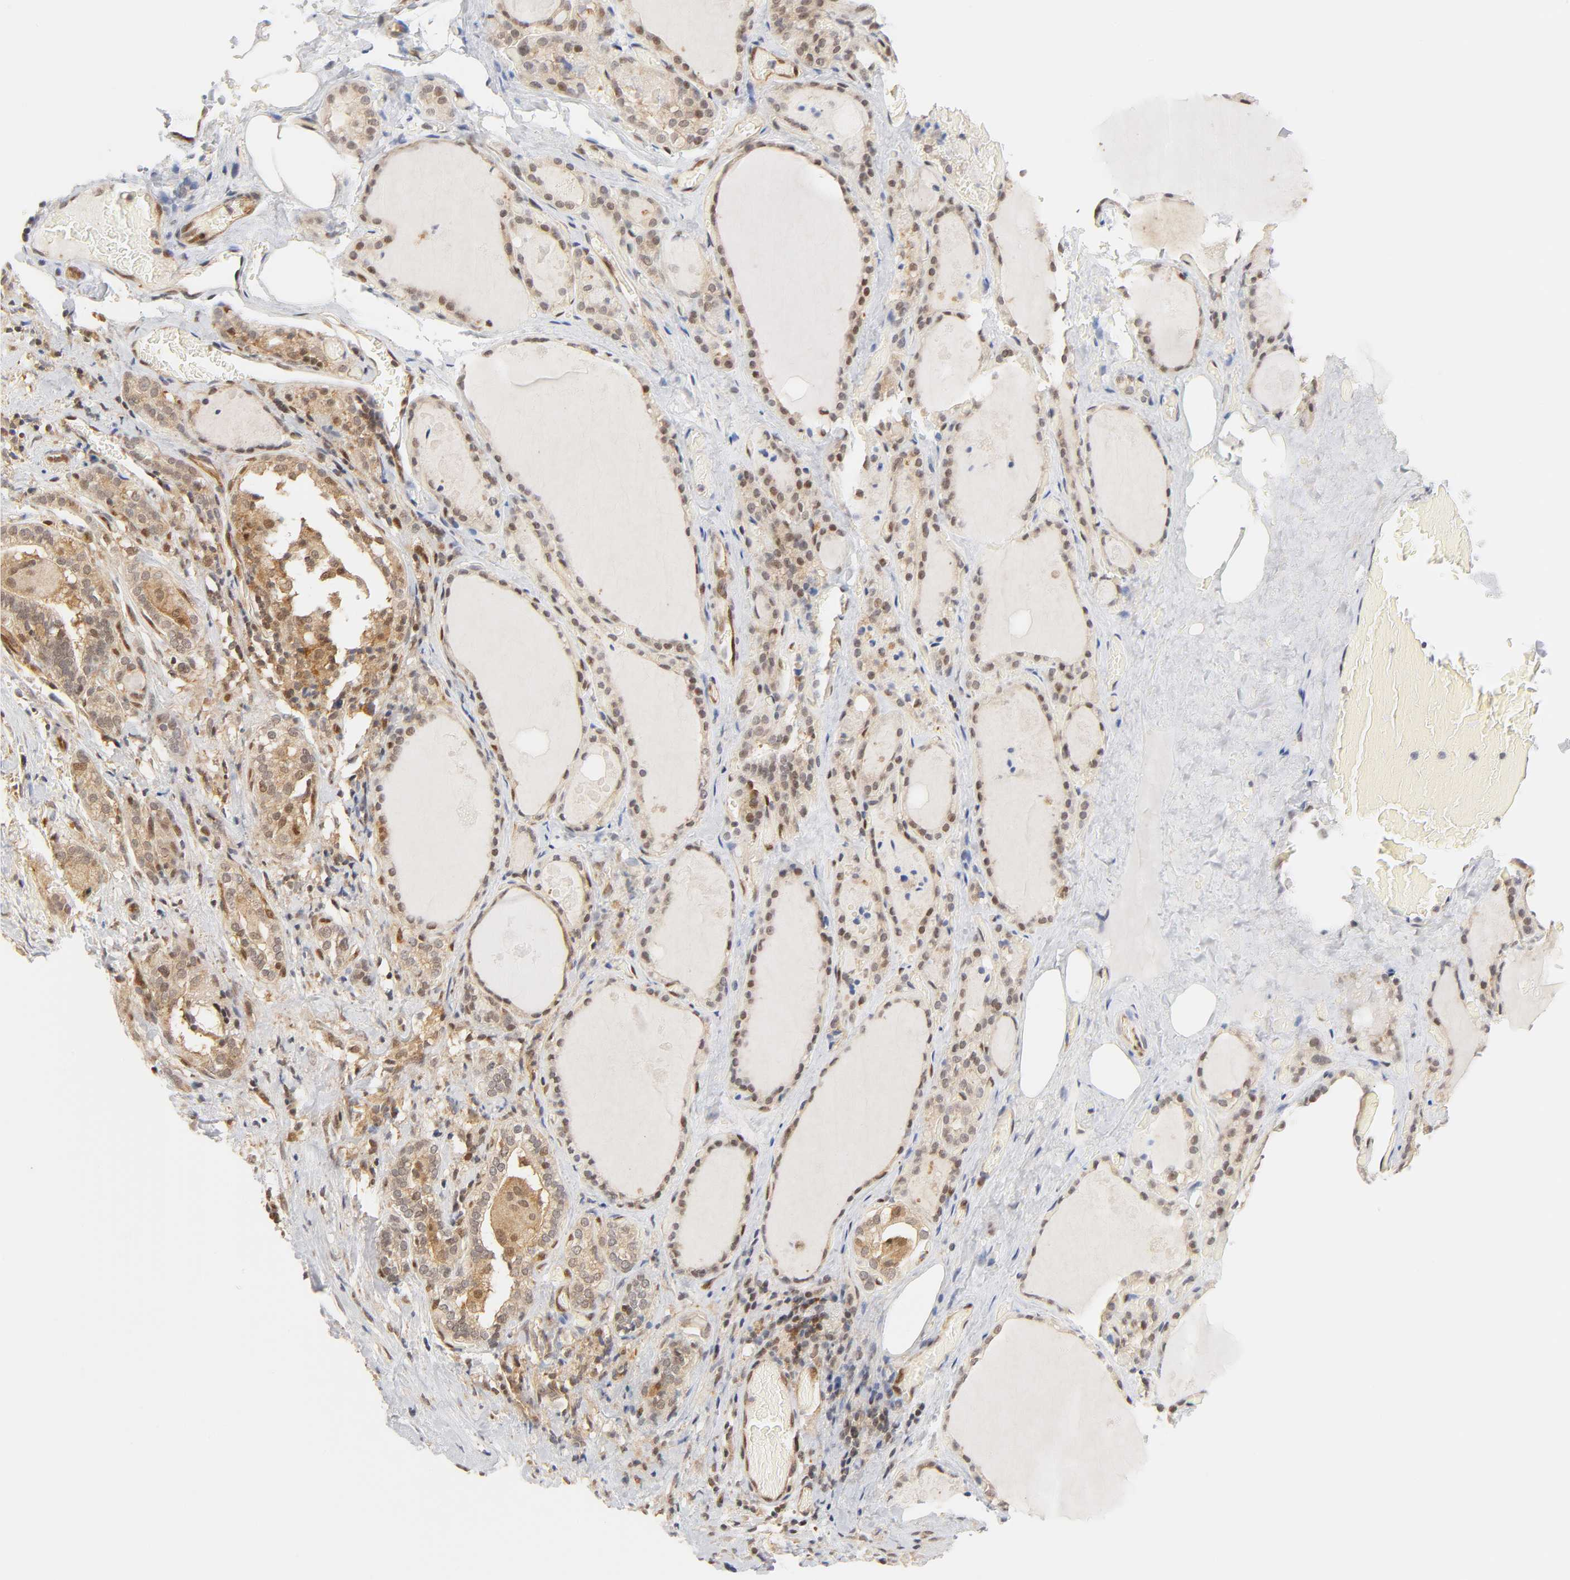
{"staining": {"intensity": "weak", "quantity": ">75%", "location": "cytoplasmic/membranous,nuclear"}, "tissue": "thyroid gland", "cell_type": "Glandular cells", "image_type": "normal", "snomed": [{"axis": "morphology", "description": "Normal tissue, NOS"}, {"axis": "topography", "description": "Thyroid gland"}], "caption": "A micrograph of human thyroid gland stained for a protein shows weak cytoplasmic/membranous,nuclear brown staining in glandular cells.", "gene": "CDC37", "patient": {"sex": "male", "age": 61}}